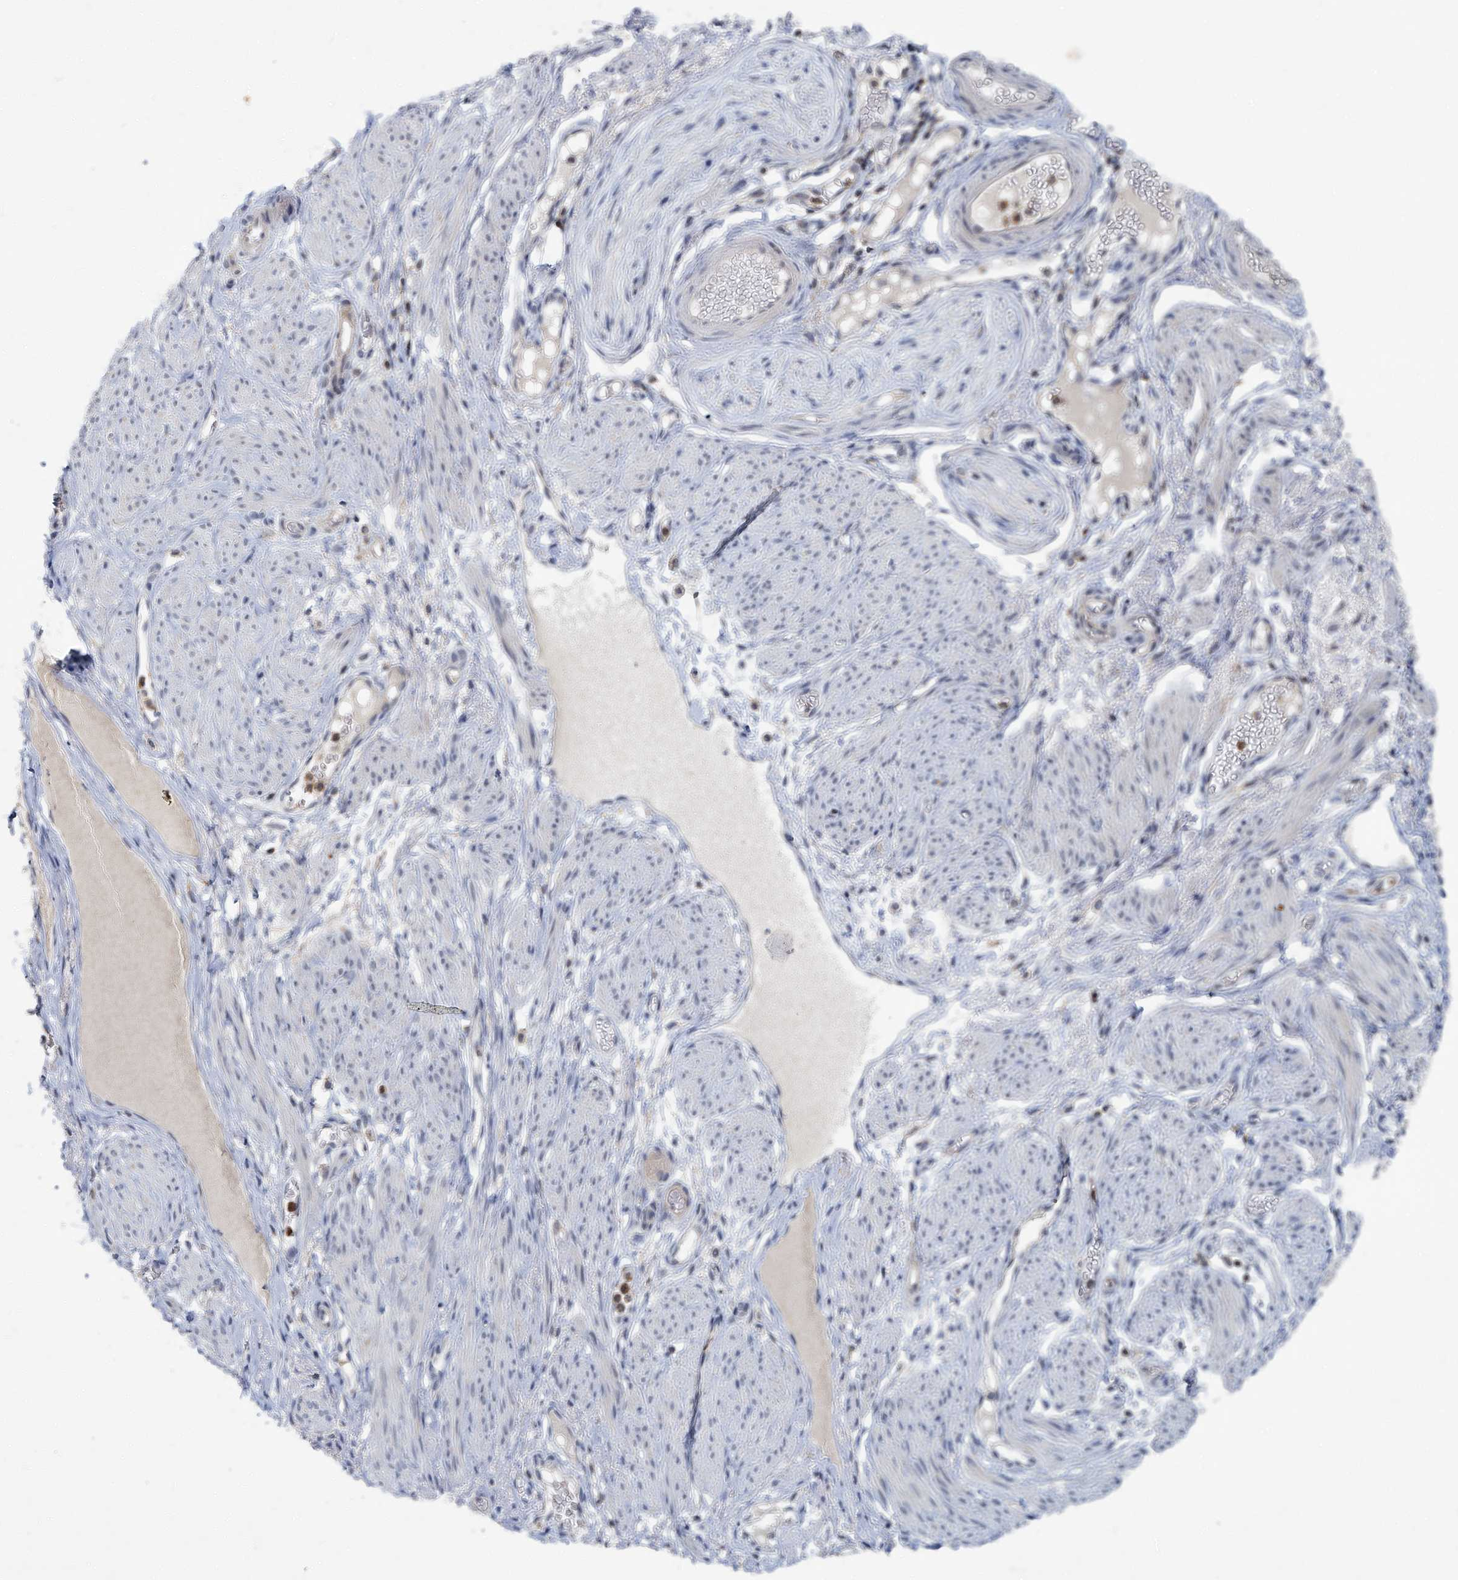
{"staining": {"intensity": "negative", "quantity": "none", "location": "none"}, "tissue": "adipose tissue", "cell_type": "Adipocytes", "image_type": "normal", "snomed": [{"axis": "morphology", "description": "Normal tissue, NOS"}, {"axis": "topography", "description": "Smooth muscle"}, {"axis": "topography", "description": "Peripheral nerve tissue"}], "caption": "Adipocytes show no significant protein staining in benign adipose tissue. (DAB IHC with hematoxylin counter stain).", "gene": "AKNAD1", "patient": {"sex": "female", "age": 39}}